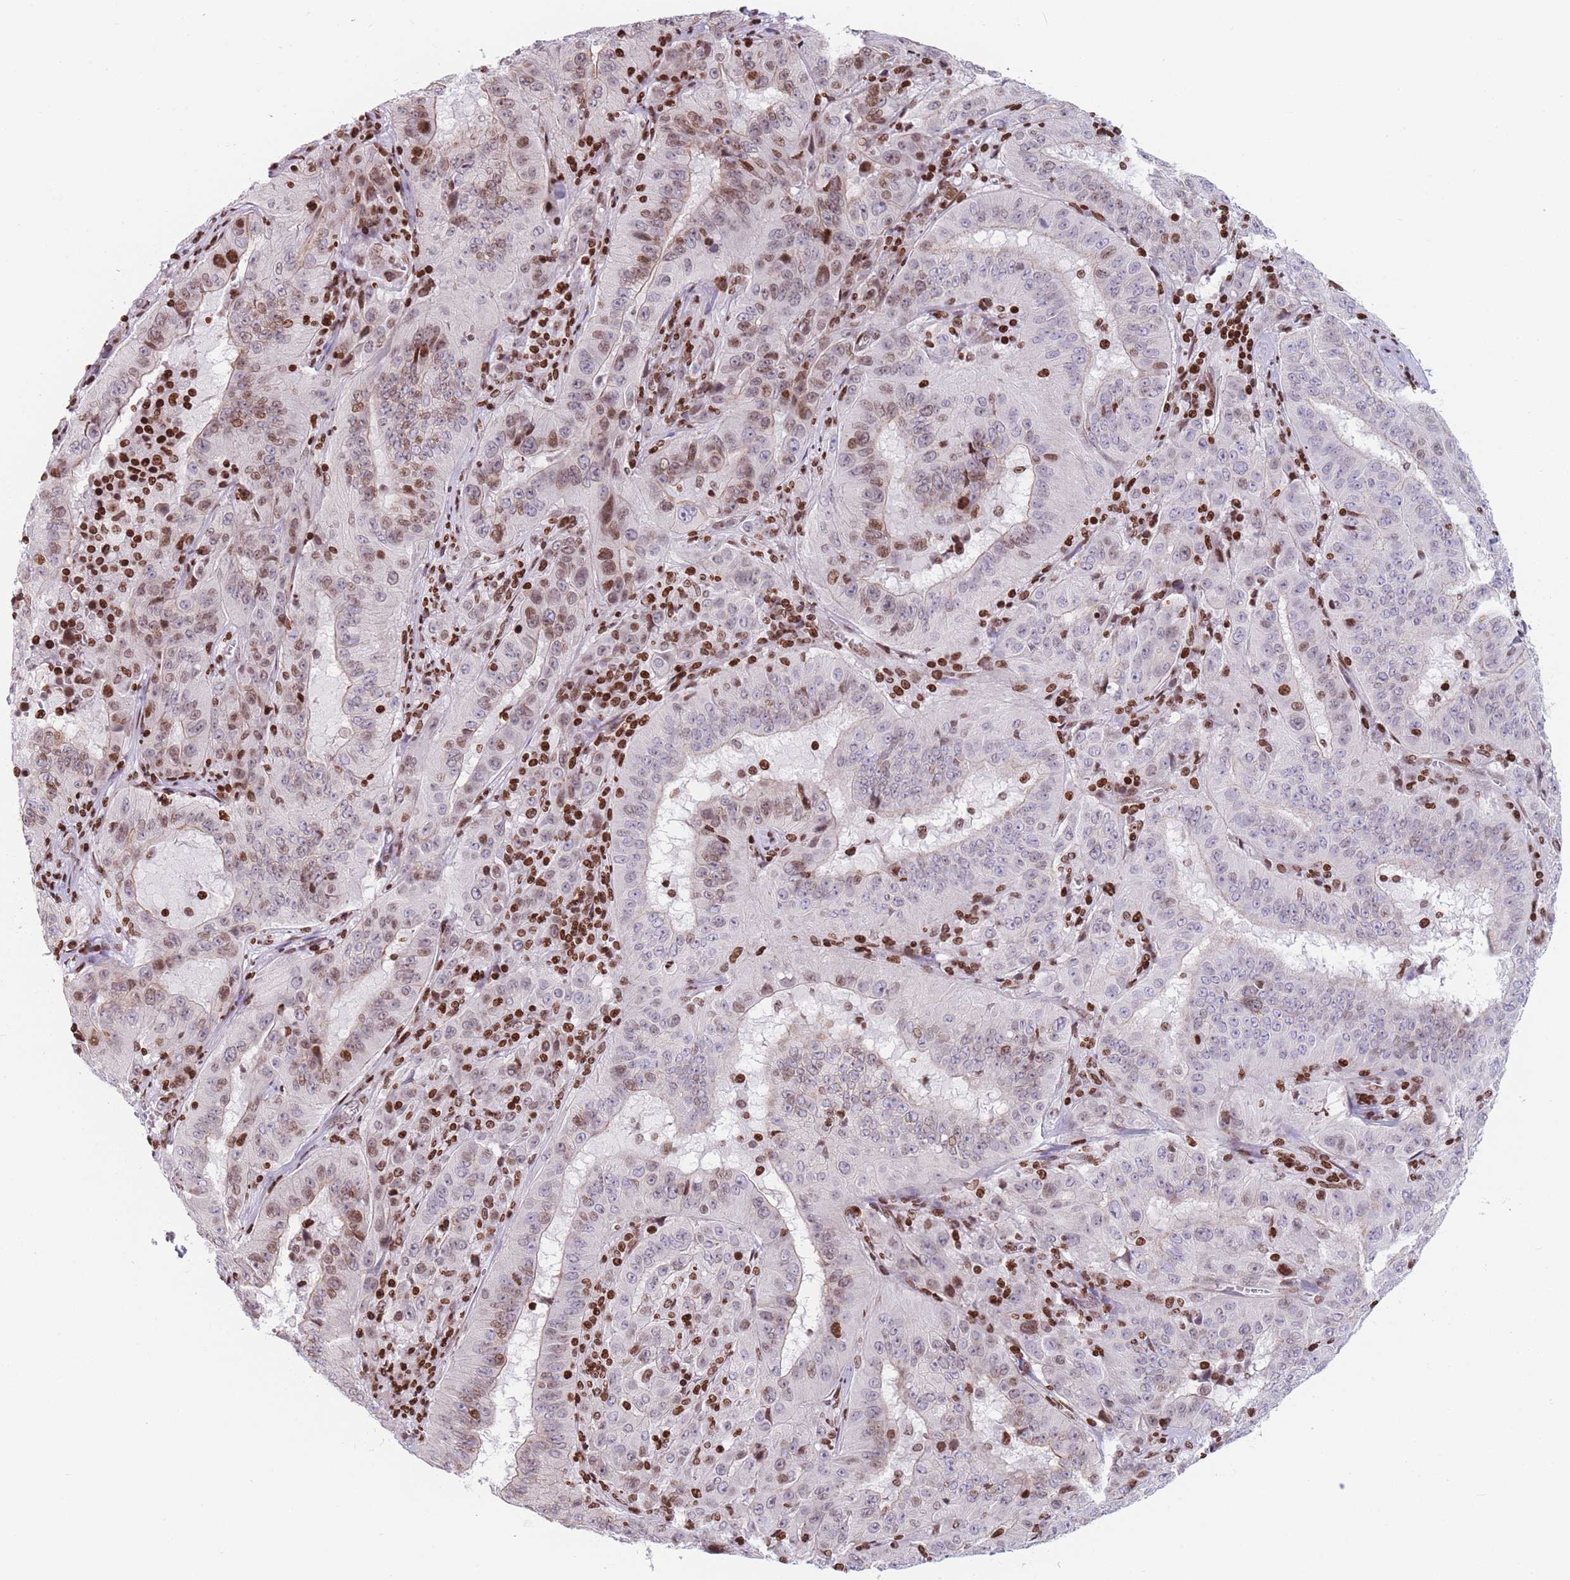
{"staining": {"intensity": "moderate", "quantity": "25%-75%", "location": "nuclear"}, "tissue": "pancreatic cancer", "cell_type": "Tumor cells", "image_type": "cancer", "snomed": [{"axis": "morphology", "description": "Adenocarcinoma, NOS"}, {"axis": "topography", "description": "Pancreas"}], "caption": "Brown immunohistochemical staining in human adenocarcinoma (pancreatic) exhibits moderate nuclear expression in about 25%-75% of tumor cells.", "gene": "AK9", "patient": {"sex": "male", "age": 63}}